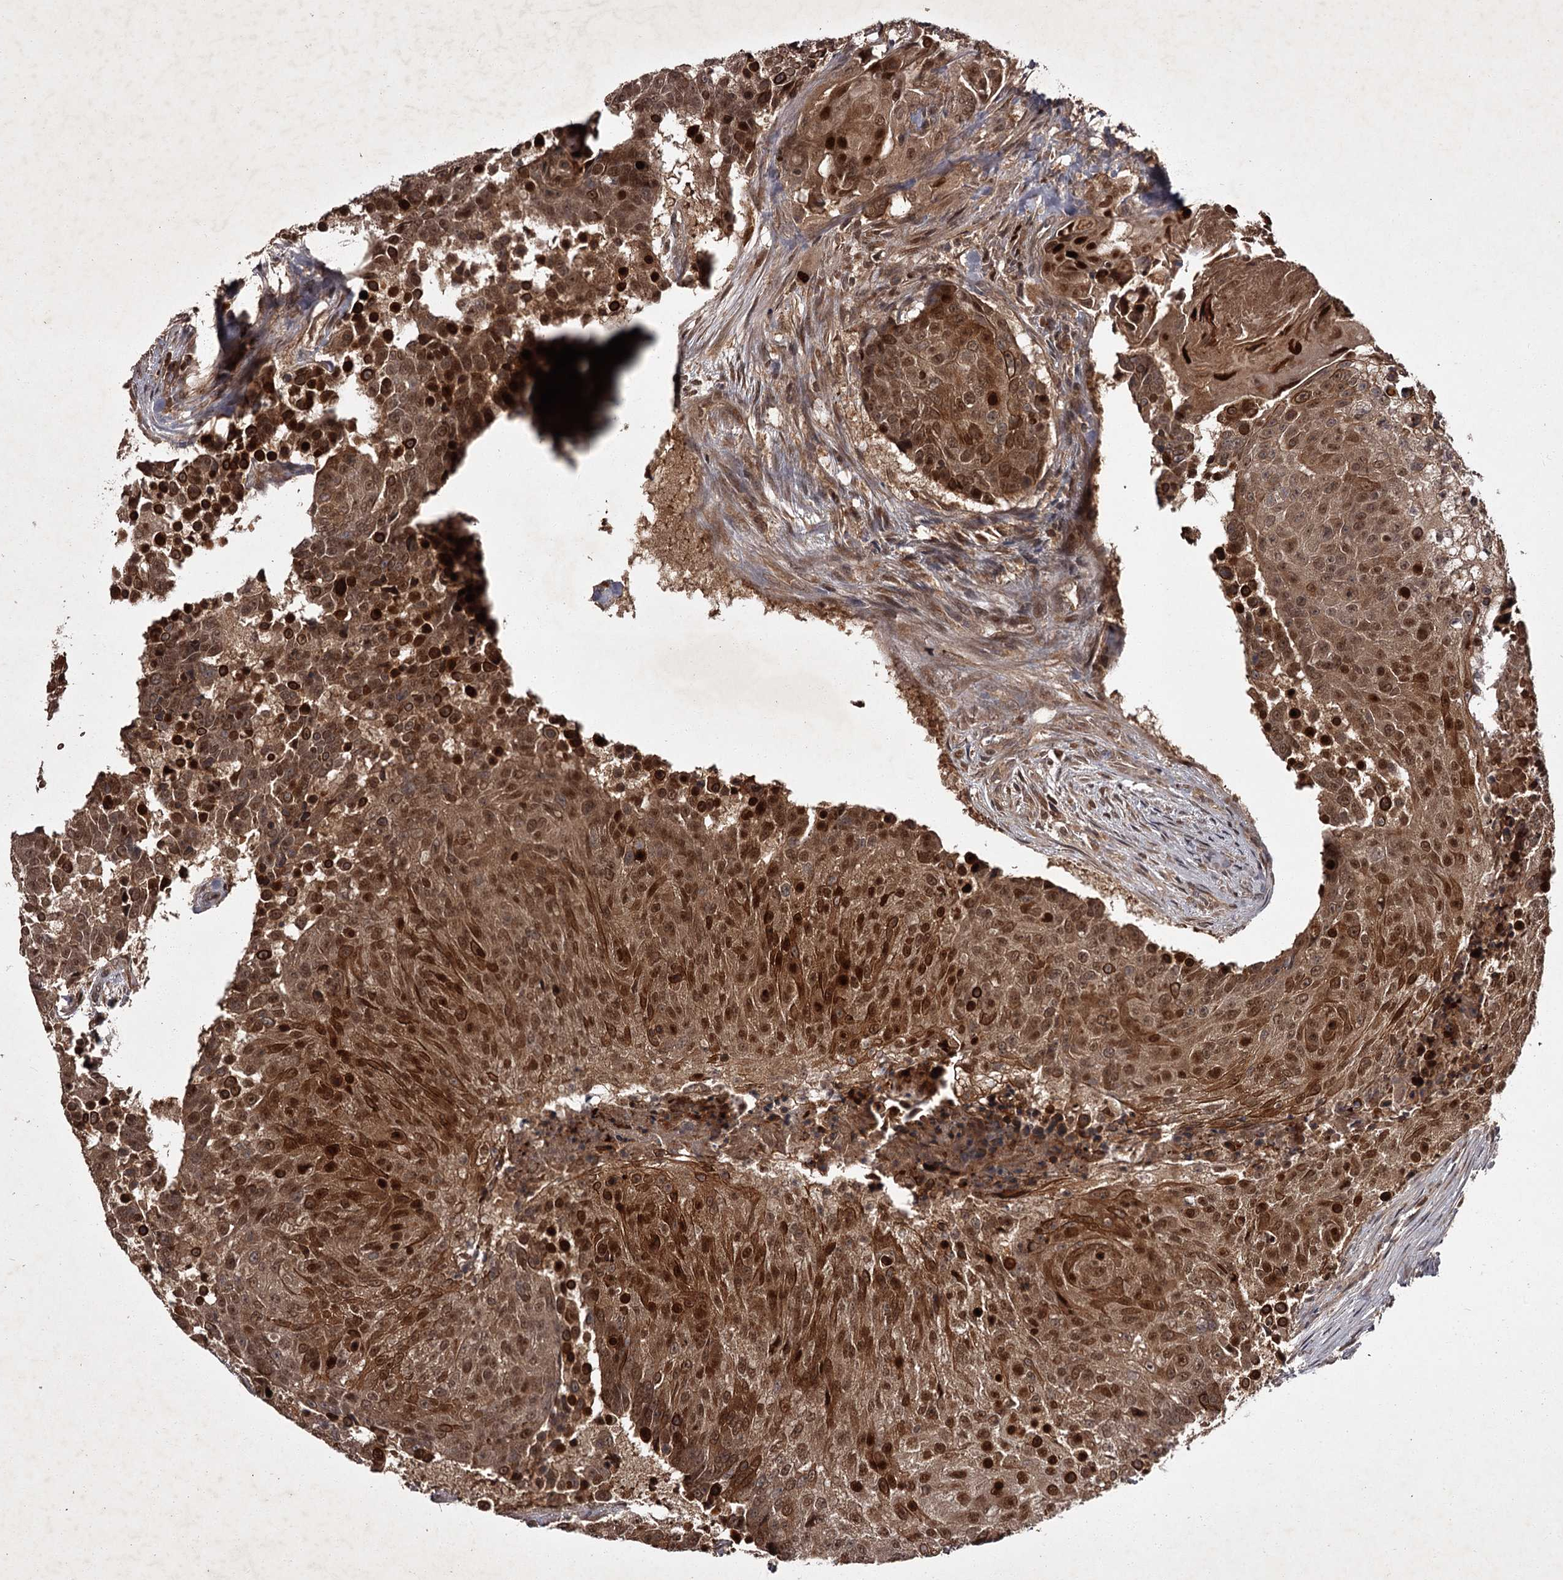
{"staining": {"intensity": "strong", "quantity": ">75%", "location": "cytoplasmic/membranous,nuclear"}, "tissue": "urothelial cancer", "cell_type": "Tumor cells", "image_type": "cancer", "snomed": [{"axis": "morphology", "description": "Urothelial carcinoma, High grade"}, {"axis": "topography", "description": "Urinary bladder"}], "caption": "This is an image of IHC staining of urothelial cancer, which shows strong staining in the cytoplasmic/membranous and nuclear of tumor cells.", "gene": "TBC1D23", "patient": {"sex": "female", "age": 63}}